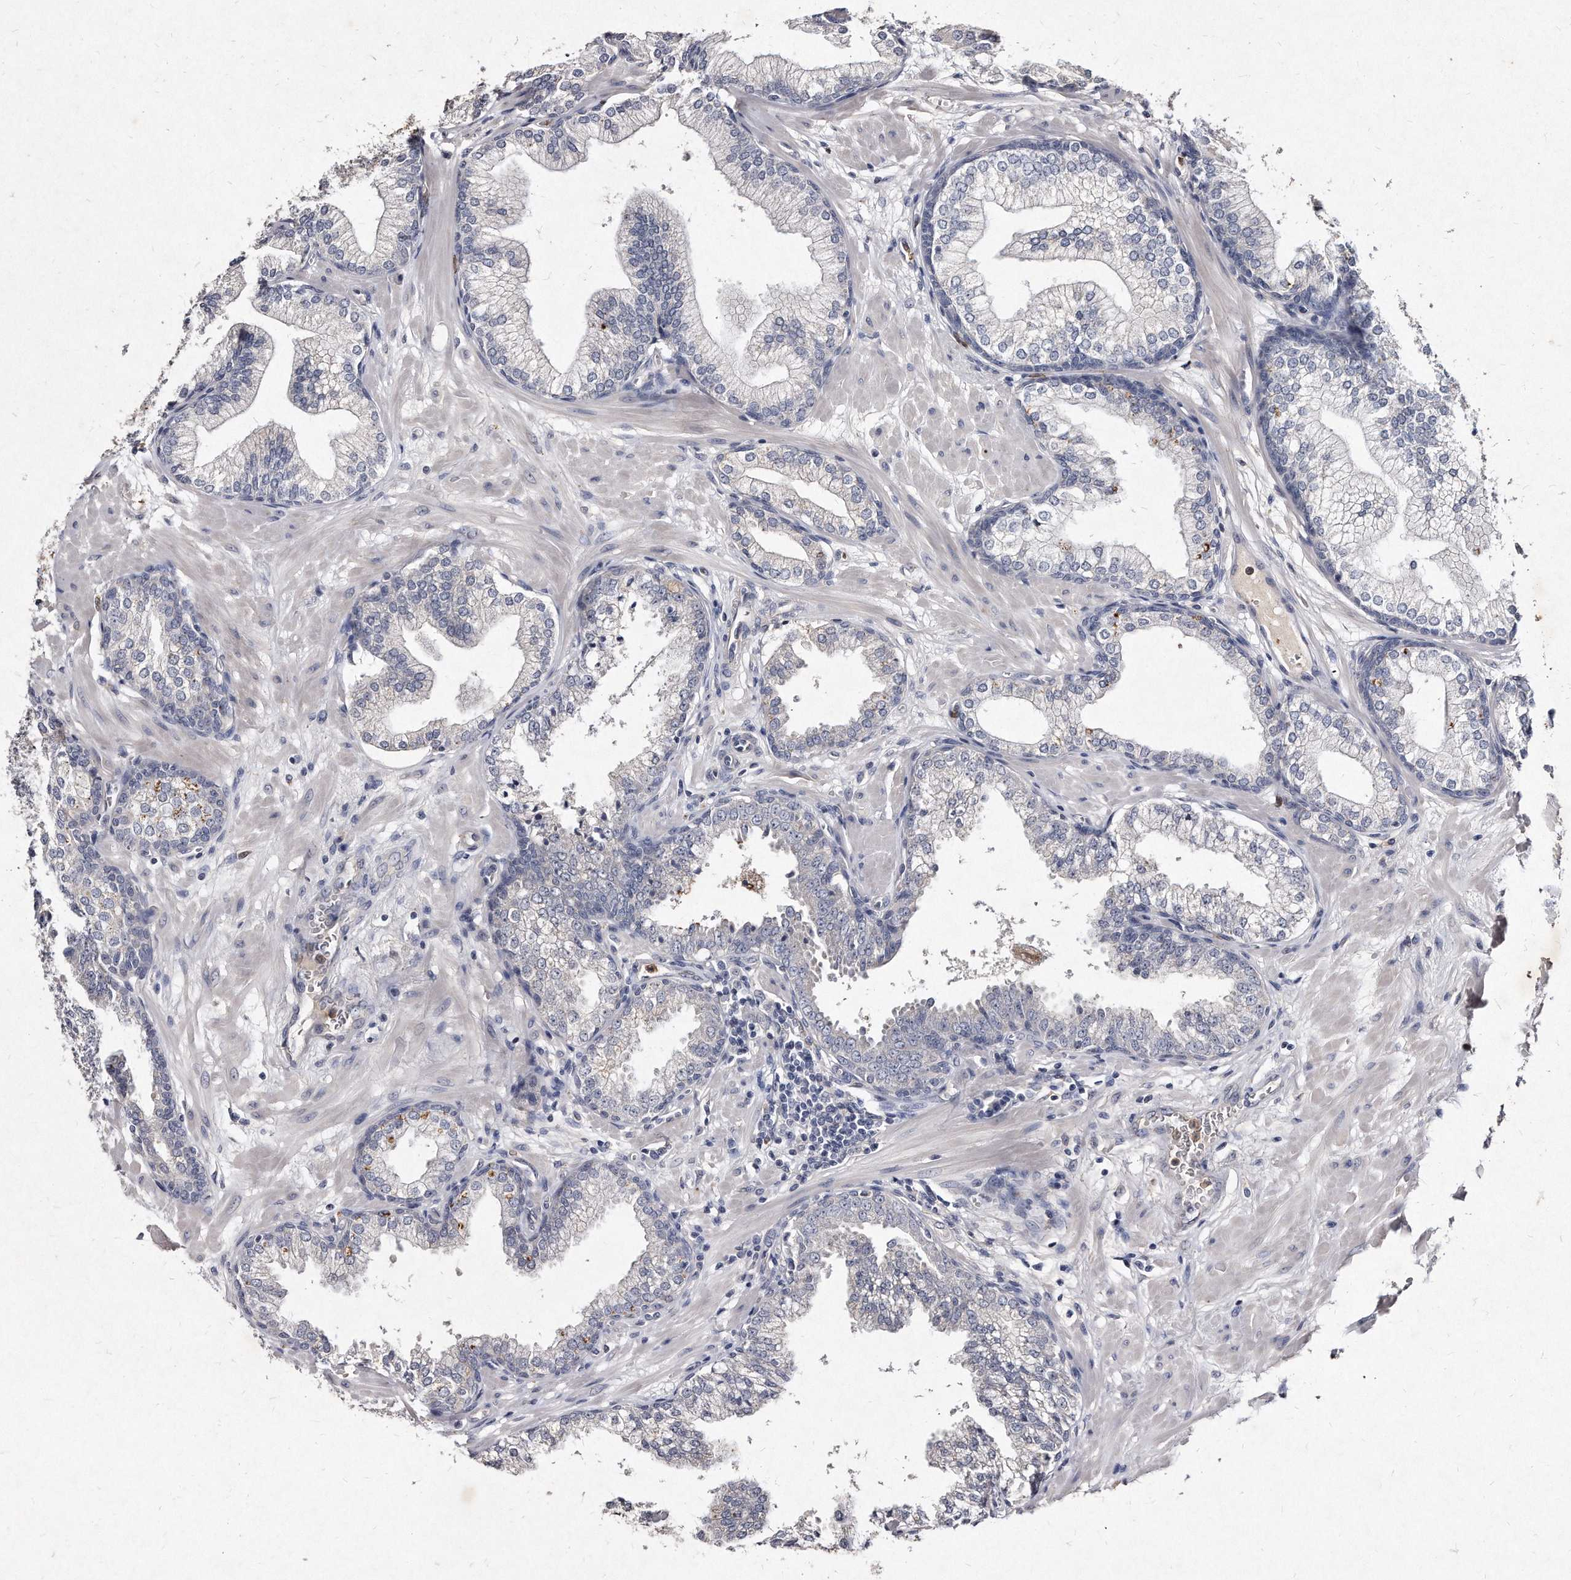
{"staining": {"intensity": "negative", "quantity": "none", "location": "none"}, "tissue": "prostate", "cell_type": "Glandular cells", "image_type": "normal", "snomed": [{"axis": "morphology", "description": "Normal tissue, NOS"}, {"axis": "morphology", "description": "Urothelial carcinoma, Low grade"}, {"axis": "topography", "description": "Urinary bladder"}, {"axis": "topography", "description": "Prostate"}], "caption": "Immunohistochemical staining of normal human prostate displays no significant expression in glandular cells. (DAB immunohistochemistry, high magnification).", "gene": "KLHDC3", "patient": {"sex": "male", "age": 60}}